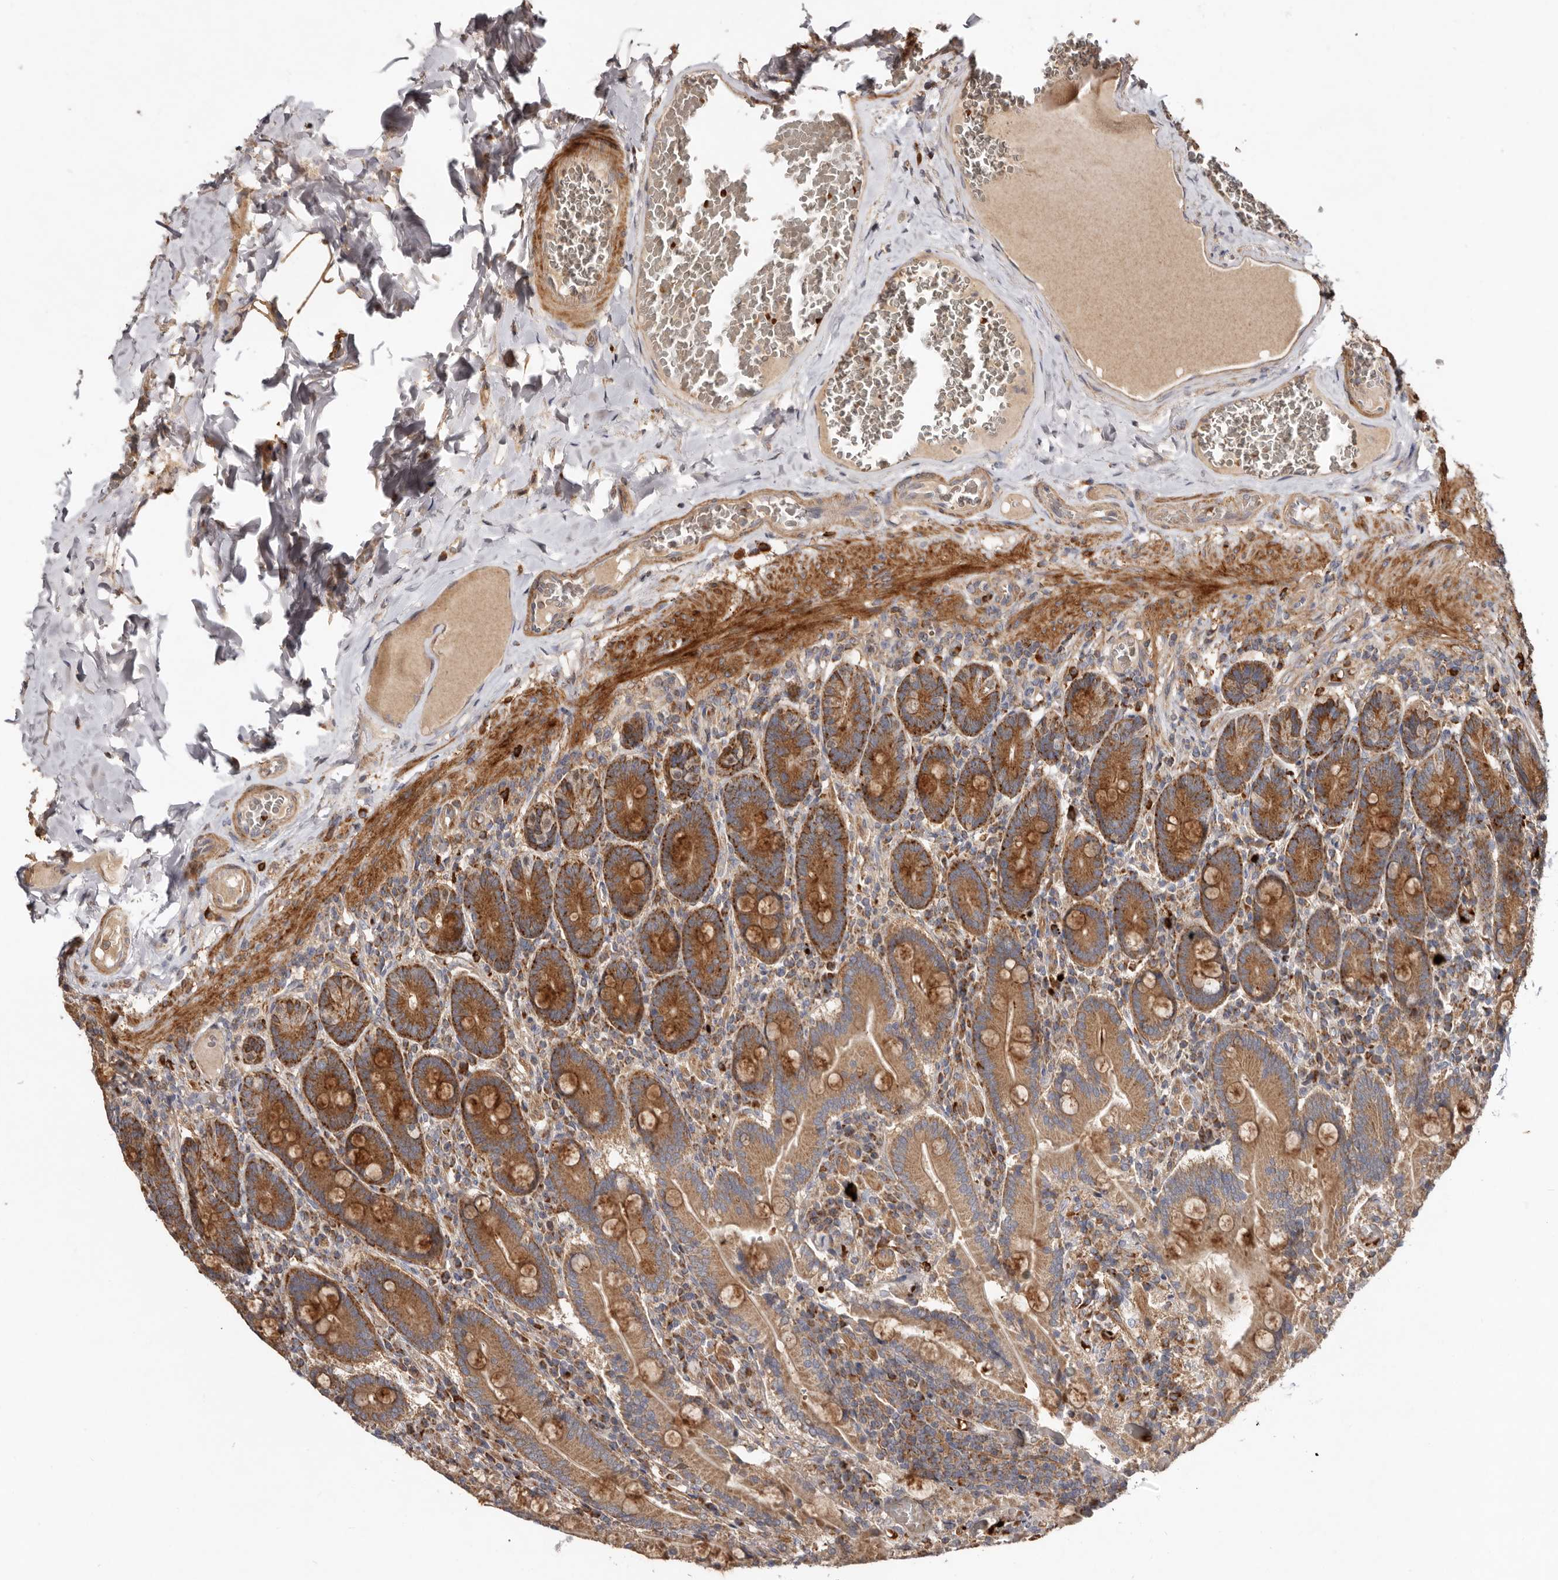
{"staining": {"intensity": "strong", "quantity": ">75%", "location": "cytoplasmic/membranous"}, "tissue": "duodenum", "cell_type": "Glandular cells", "image_type": "normal", "snomed": [{"axis": "morphology", "description": "Normal tissue, NOS"}, {"axis": "topography", "description": "Duodenum"}], "caption": "A brown stain shows strong cytoplasmic/membranous positivity of a protein in glandular cells of unremarkable human duodenum.", "gene": "GOT1L1", "patient": {"sex": "female", "age": 62}}